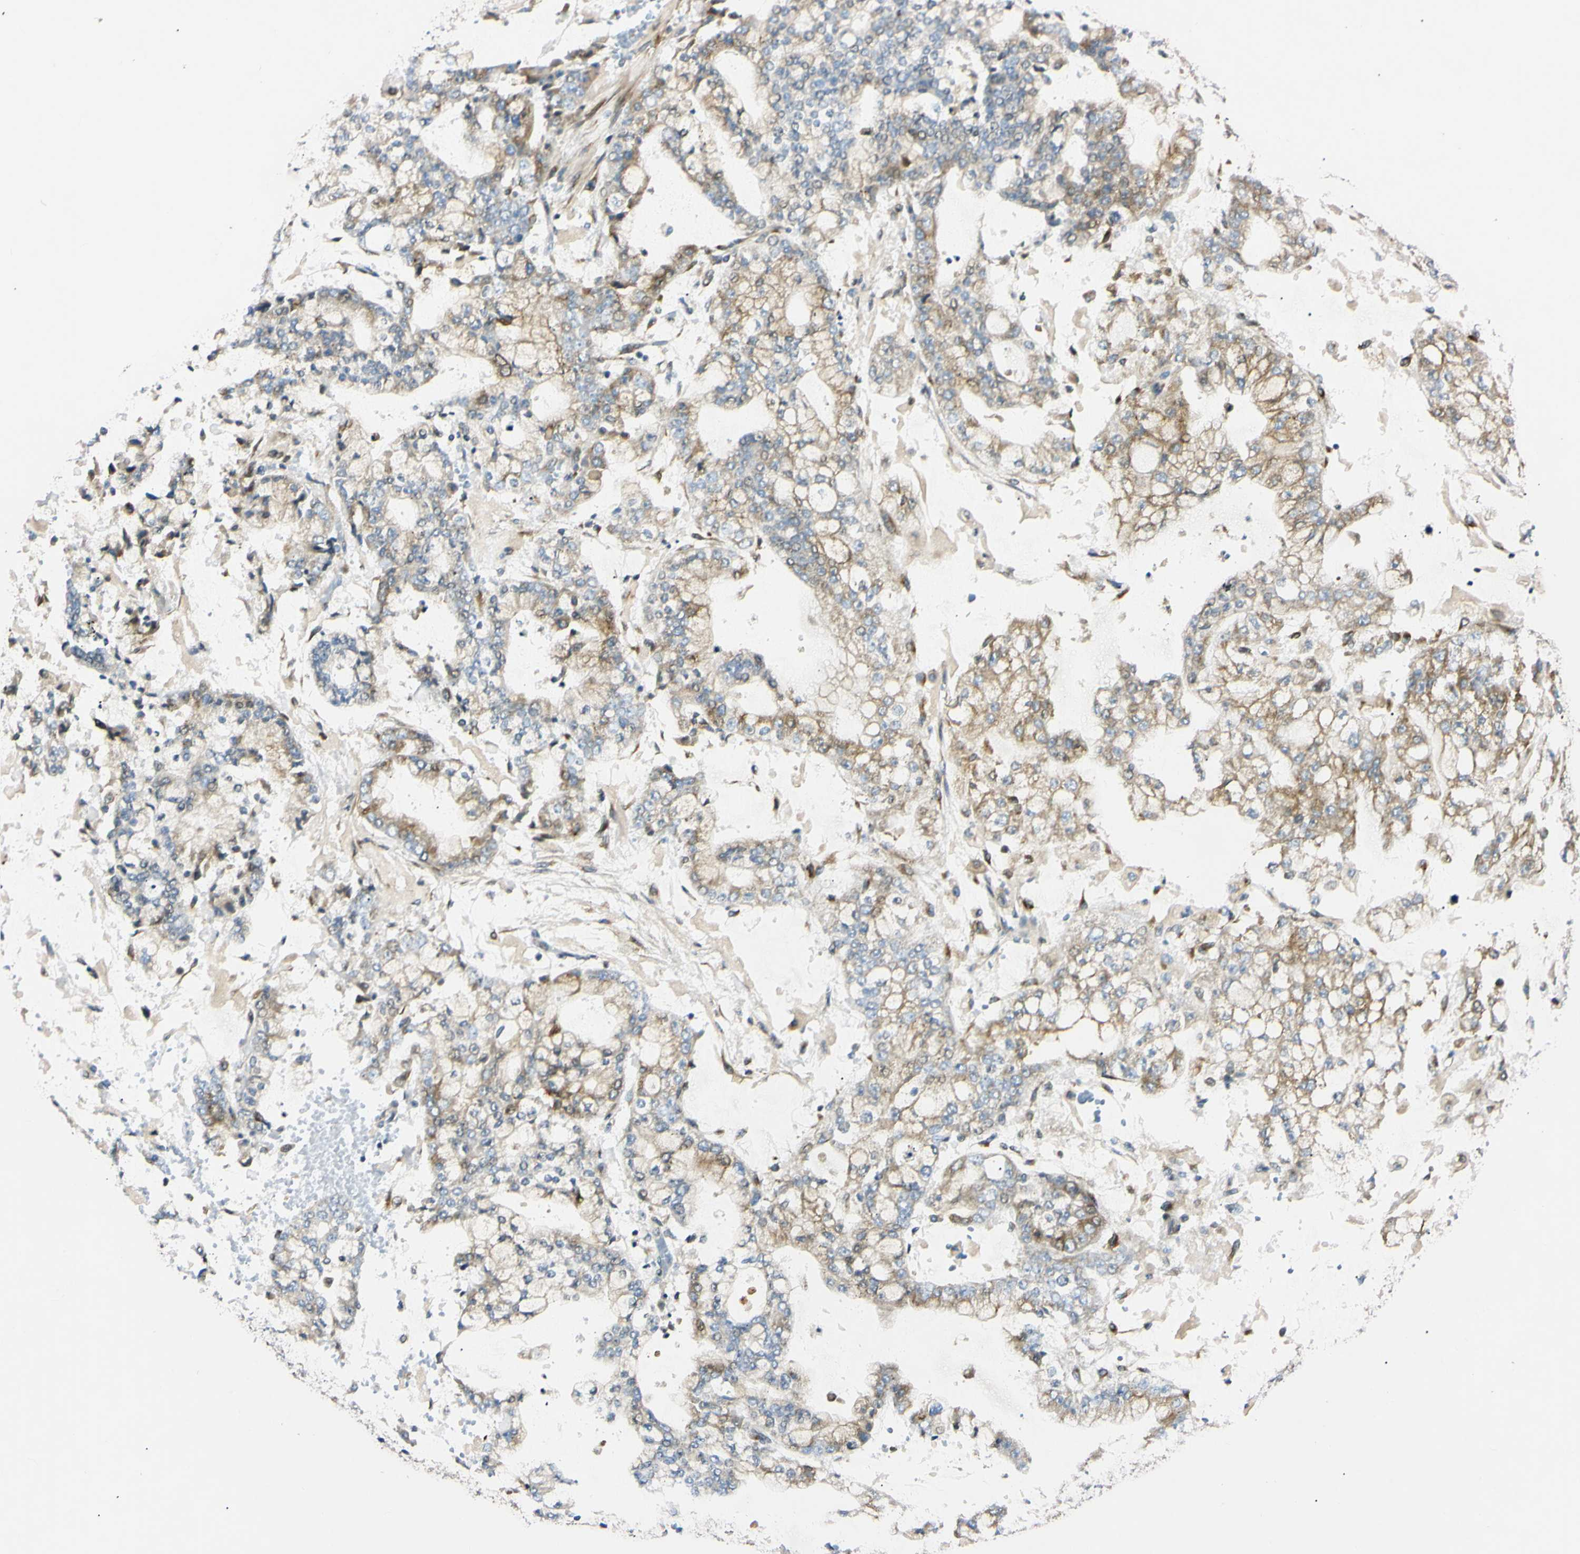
{"staining": {"intensity": "weak", "quantity": ">75%", "location": "cytoplasmic/membranous"}, "tissue": "stomach cancer", "cell_type": "Tumor cells", "image_type": "cancer", "snomed": [{"axis": "morphology", "description": "Adenocarcinoma, NOS"}, {"axis": "topography", "description": "Stomach"}], "caption": "DAB (3,3'-diaminobenzidine) immunohistochemical staining of stomach cancer shows weak cytoplasmic/membranous protein expression in about >75% of tumor cells.", "gene": "IER3IP1", "patient": {"sex": "male", "age": 76}}